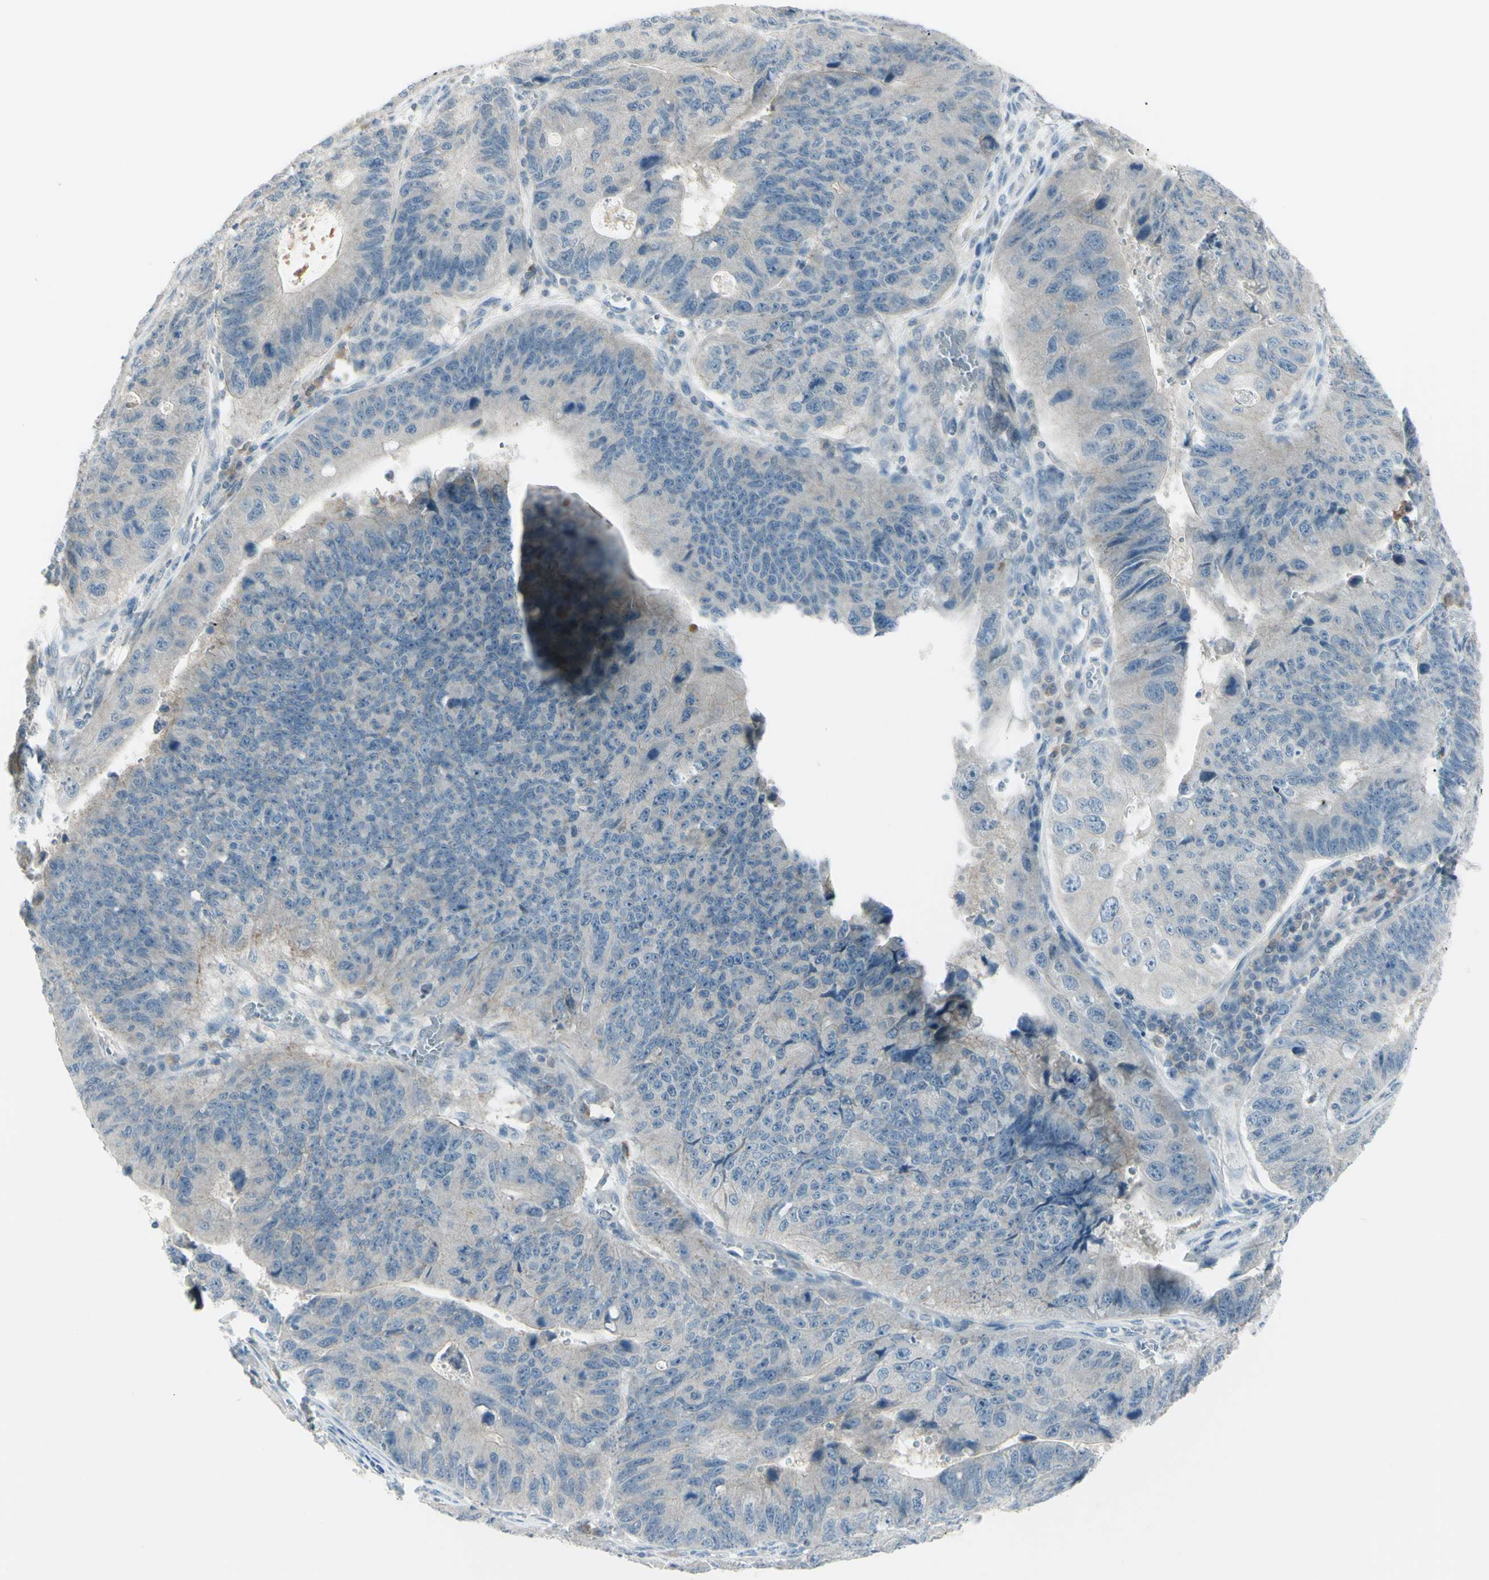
{"staining": {"intensity": "weak", "quantity": ">75%", "location": "cytoplasmic/membranous"}, "tissue": "stomach cancer", "cell_type": "Tumor cells", "image_type": "cancer", "snomed": [{"axis": "morphology", "description": "Adenocarcinoma, NOS"}, {"axis": "topography", "description": "Stomach"}], "caption": "Immunohistochemical staining of adenocarcinoma (stomach) shows weak cytoplasmic/membranous protein expression in approximately >75% of tumor cells.", "gene": "SH3GL2", "patient": {"sex": "male", "age": 59}}